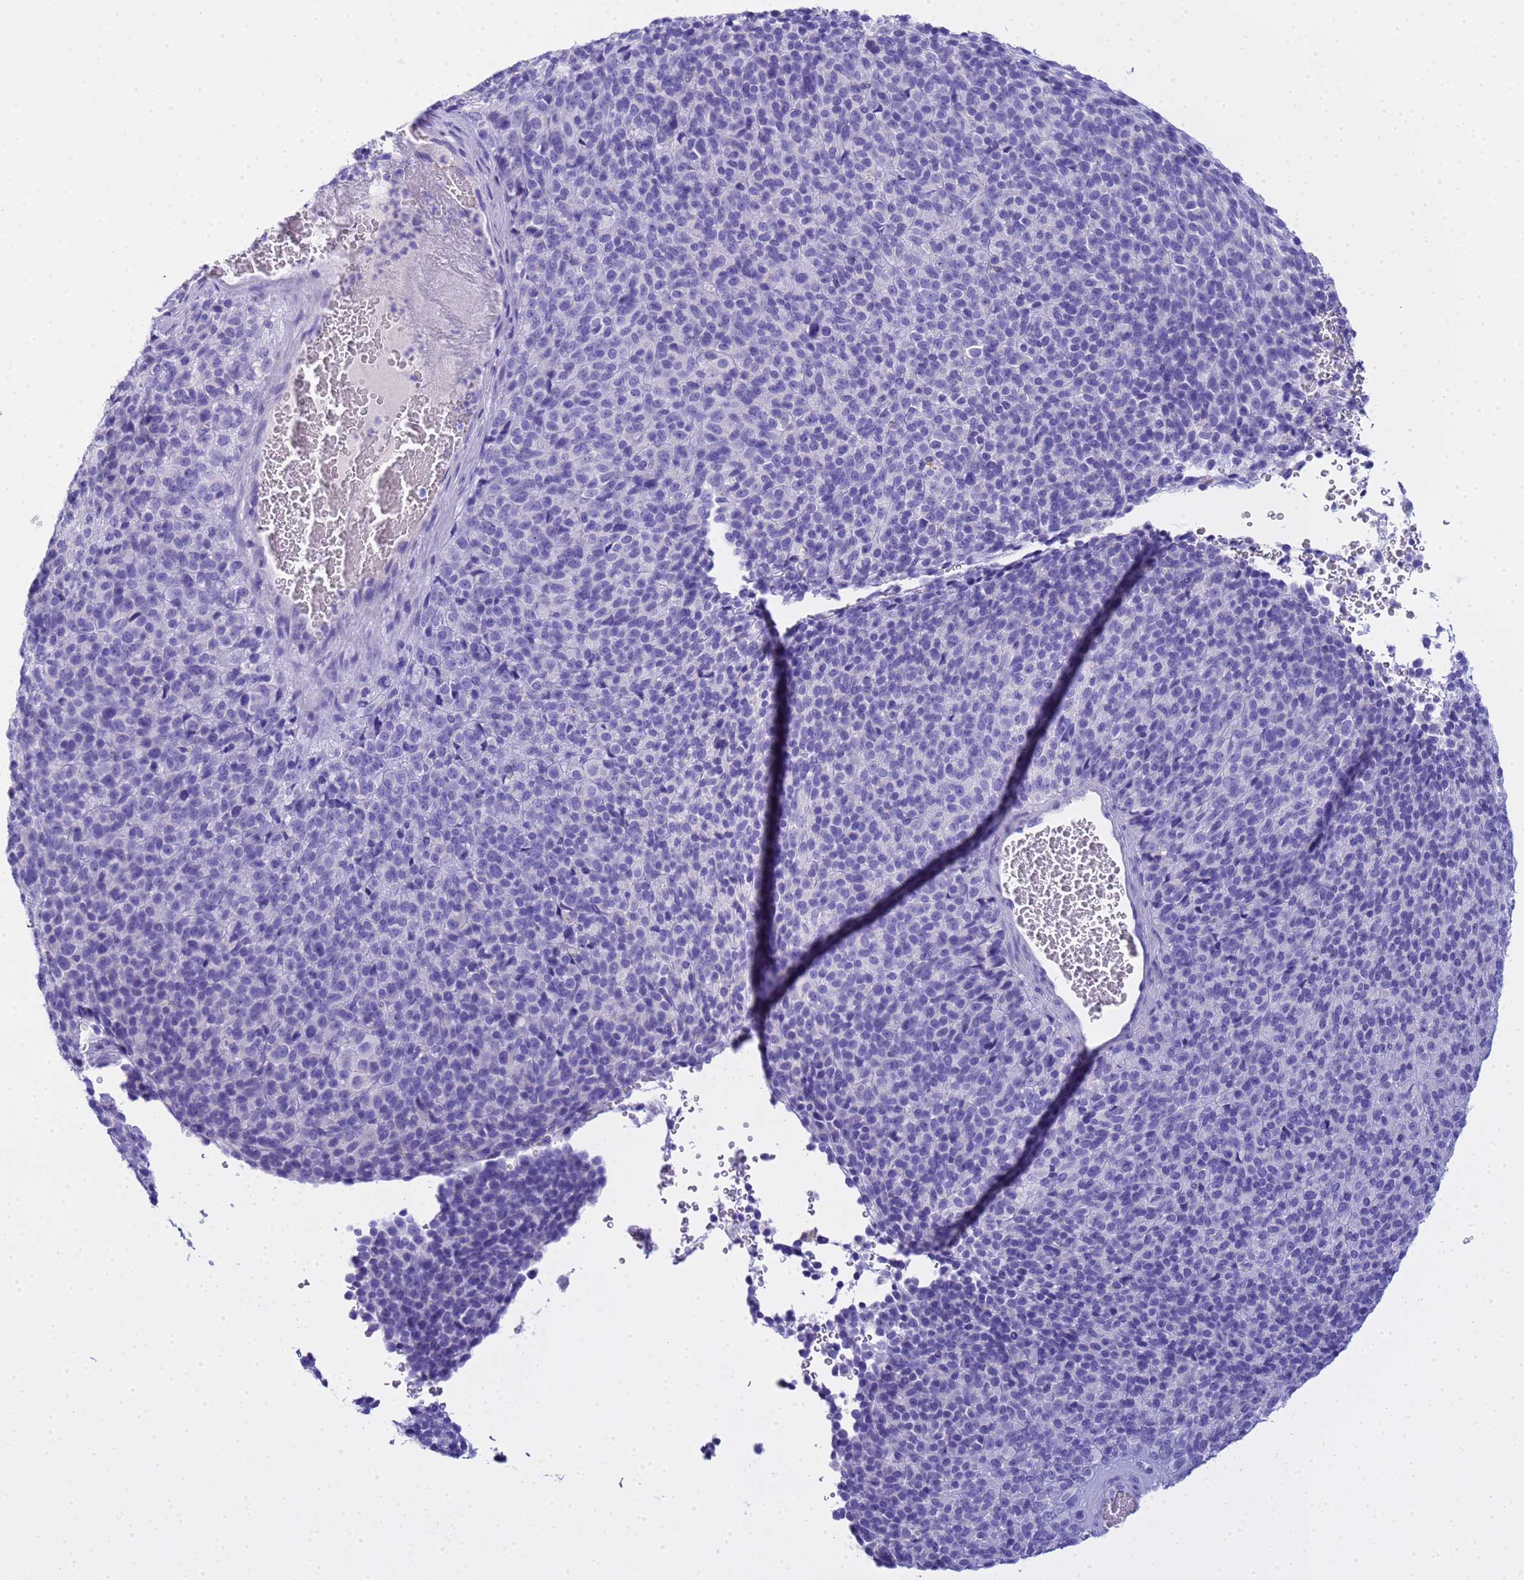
{"staining": {"intensity": "negative", "quantity": "none", "location": "none"}, "tissue": "melanoma", "cell_type": "Tumor cells", "image_type": "cancer", "snomed": [{"axis": "morphology", "description": "Malignant melanoma, Metastatic site"}, {"axis": "topography", "description": "Brain"}], "caption": "Tumor cells are negative for protein expression in human melanoma. The staining is performed using DAB (3,3'-diaminobenzidine) brown chromogen with nuclei counter-stained in using hematoxylin.", "gene": "AQP12A", "patient": {"sex": "female", "age": 56}}